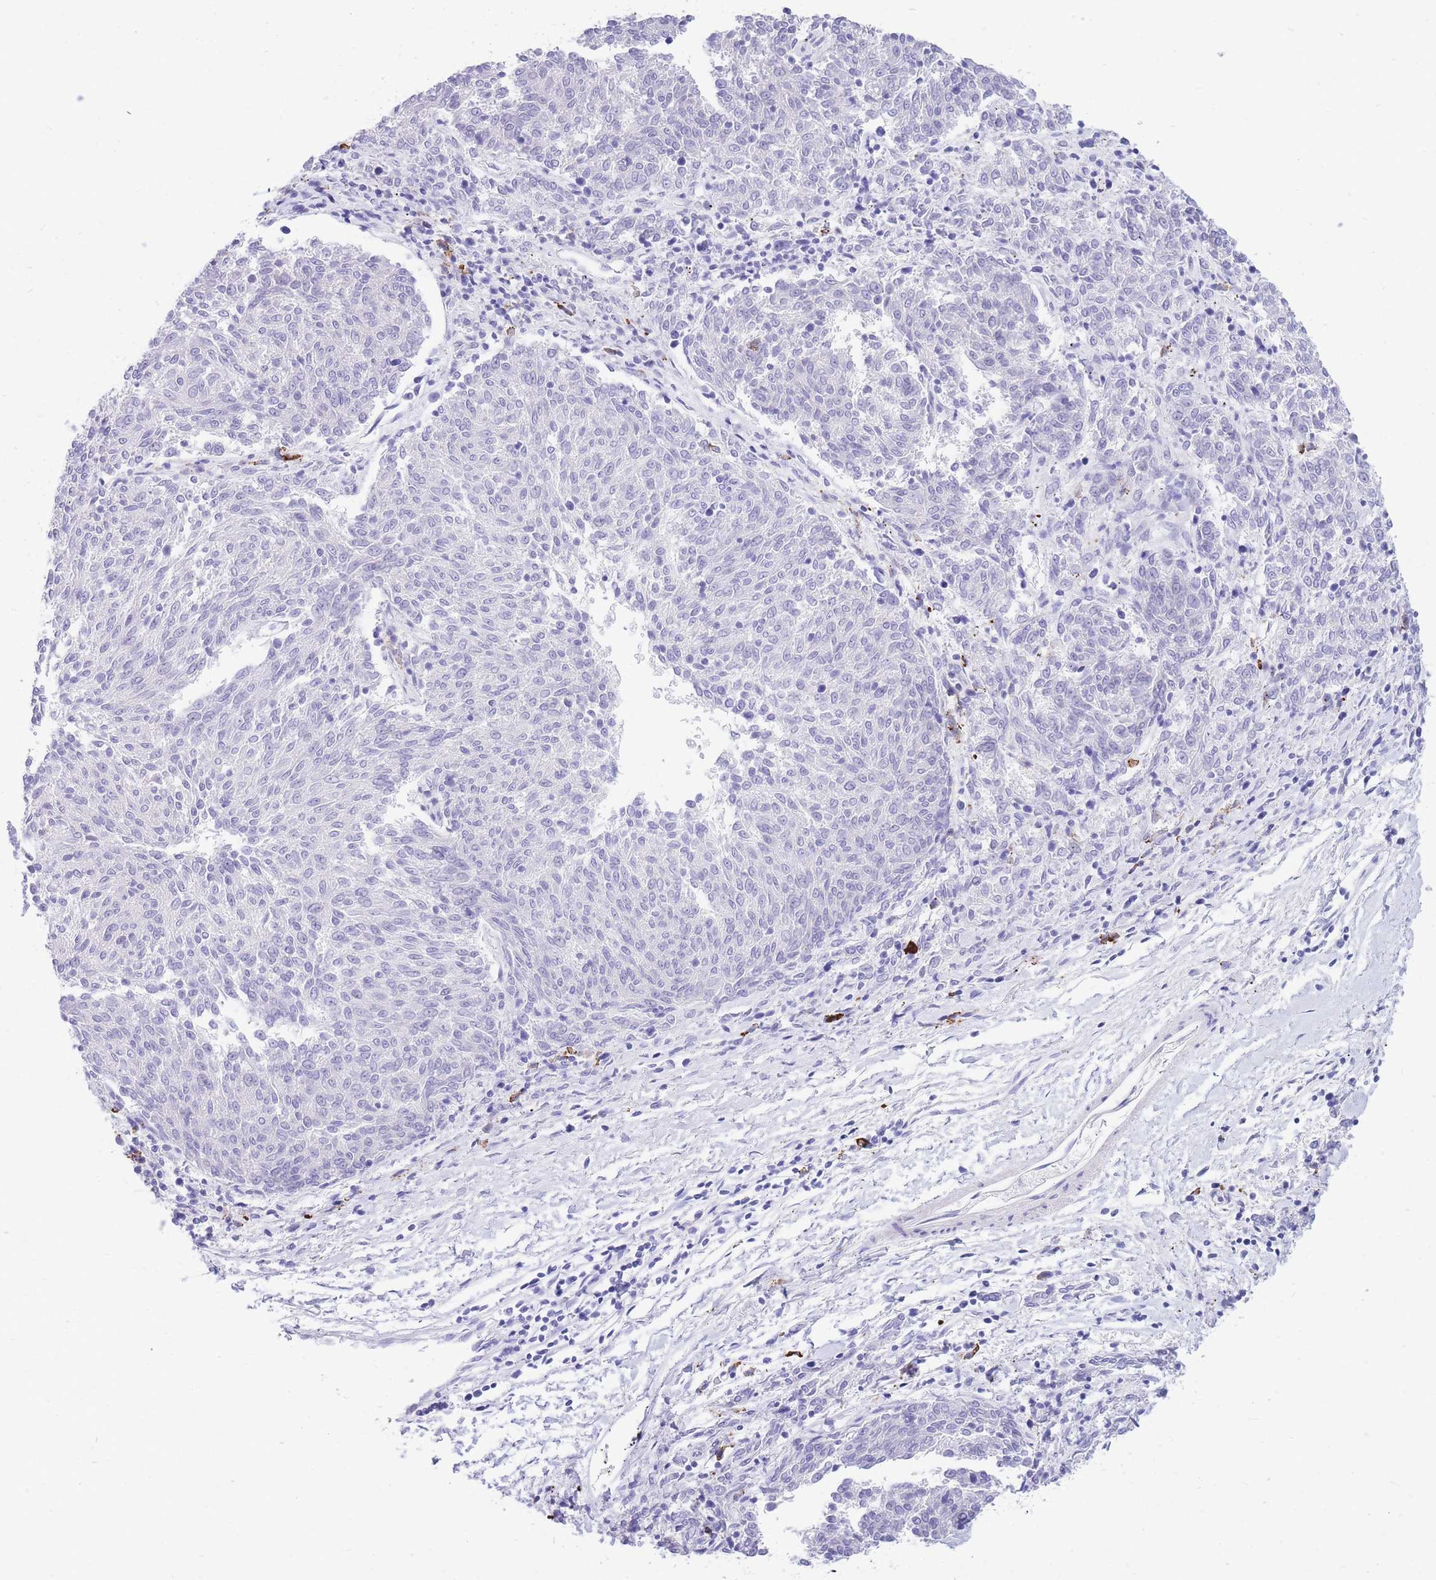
{"staining": {"intensity": "negative", "quantity": "none", "location": "none"}, "tissue": "melanoma", "cell_type": "Tumor cells", "image_type": "cancer", "snomed": [{"axis": "morphology", "description": "Malignant melanoma, NOS"}, {"axis": "topography", "description": "Skin"}], "caption": "Tumor cells are negative for brown protein staining in melanoma.", "gene": "ZFP62", "patient": {"sex": "female", "age": 72}}